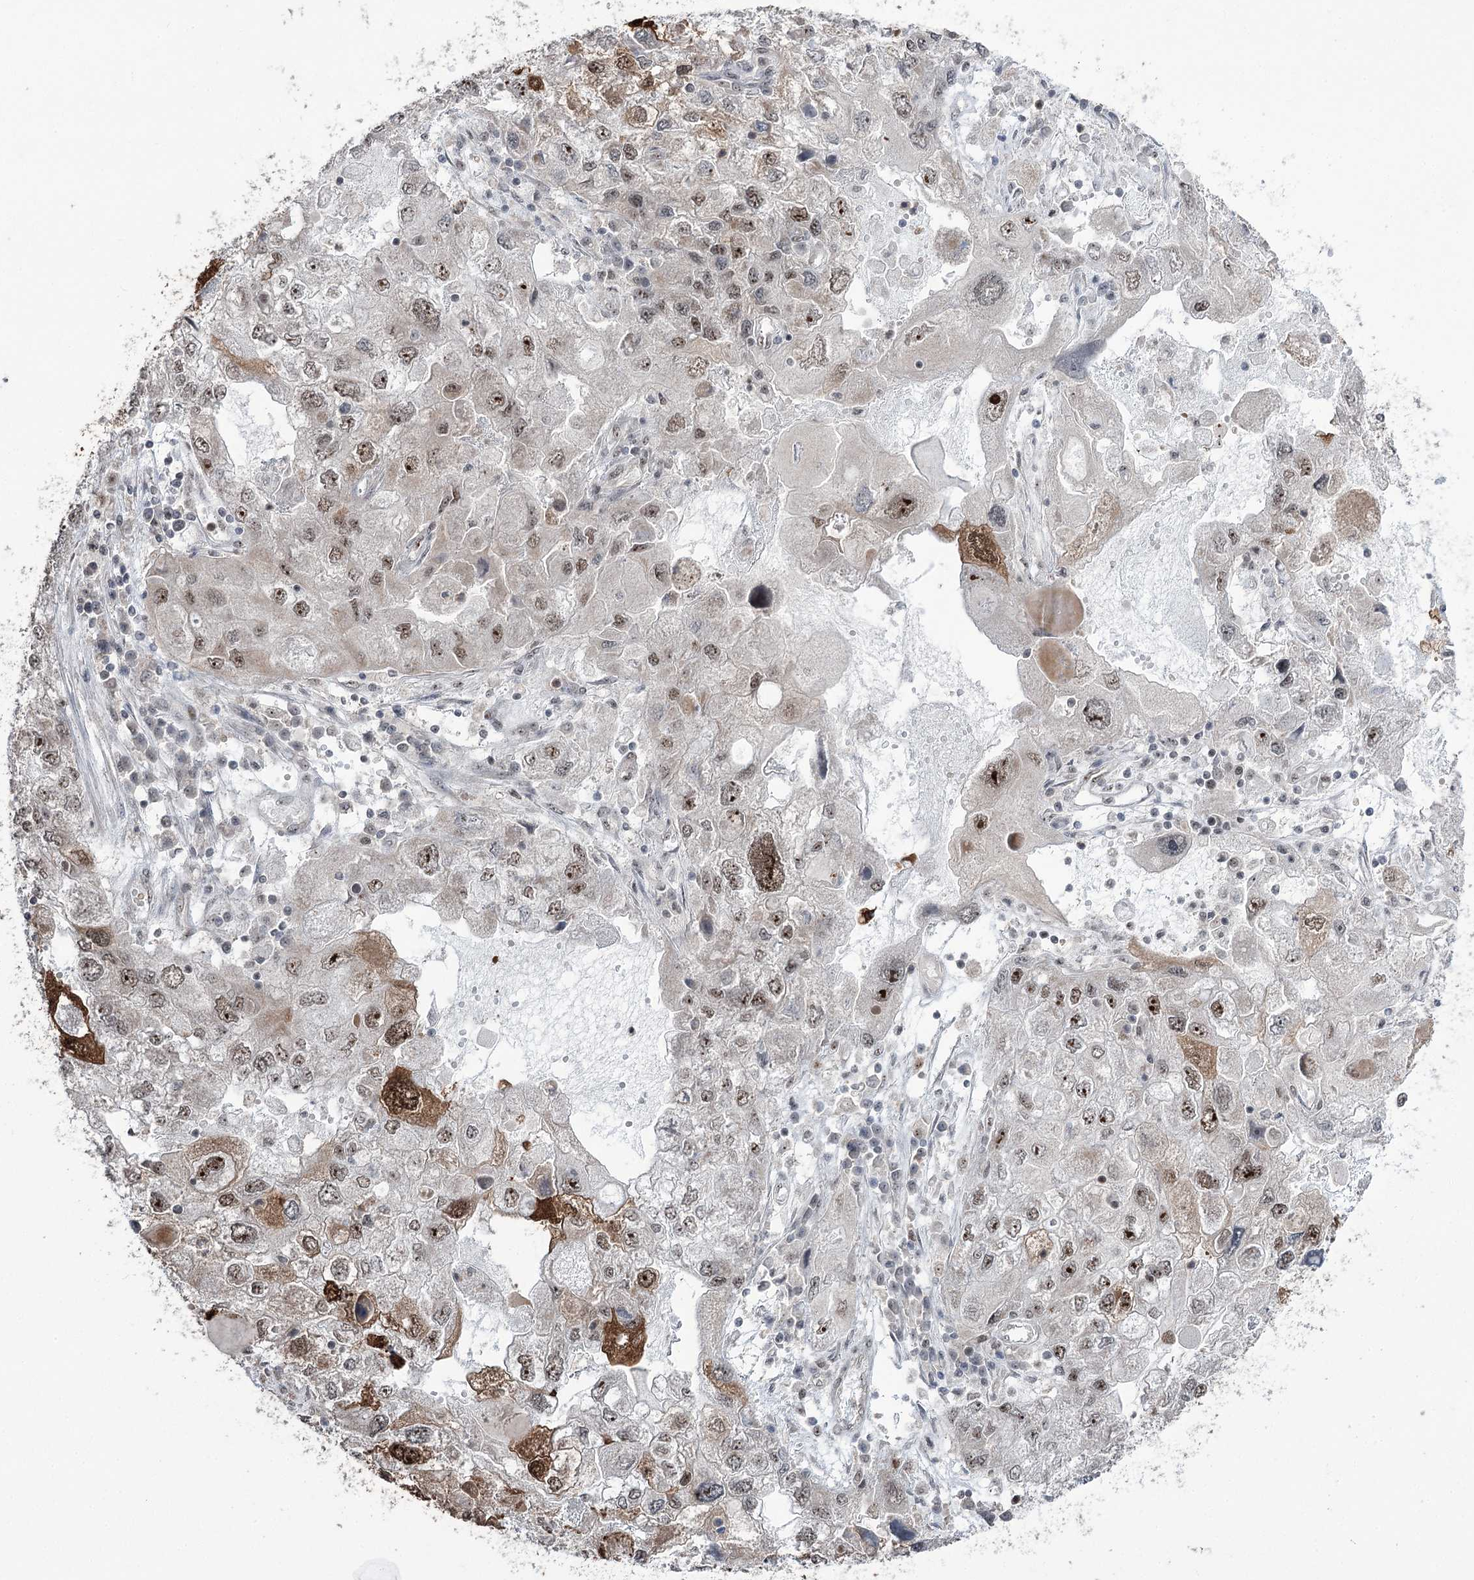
{"staining": {"intensity": "moderate", "quantity": ">75%", "location": "nuclear"}, "tissue": "endometrial cancer", "cell_type": "Tumor cells", "image_type": "cancer", "snomed": [{"axis": "morphology", "description": "Adenocarcinoma, NOS"}, {"axis": "topography", "description": "Endometrium"}], "caption": "Immunohistochemistry (DAB) staining of human endometrial adenocarcinoma displays moderate nuclear protein expression in approximately >75% of tumor cells. (DAB (3,3'-diaminobenzidine) = brown stain, brightfield microscopy at high magnification).", "gene": "ERCC3", "patient": {"sex": "female", "age": 49}}